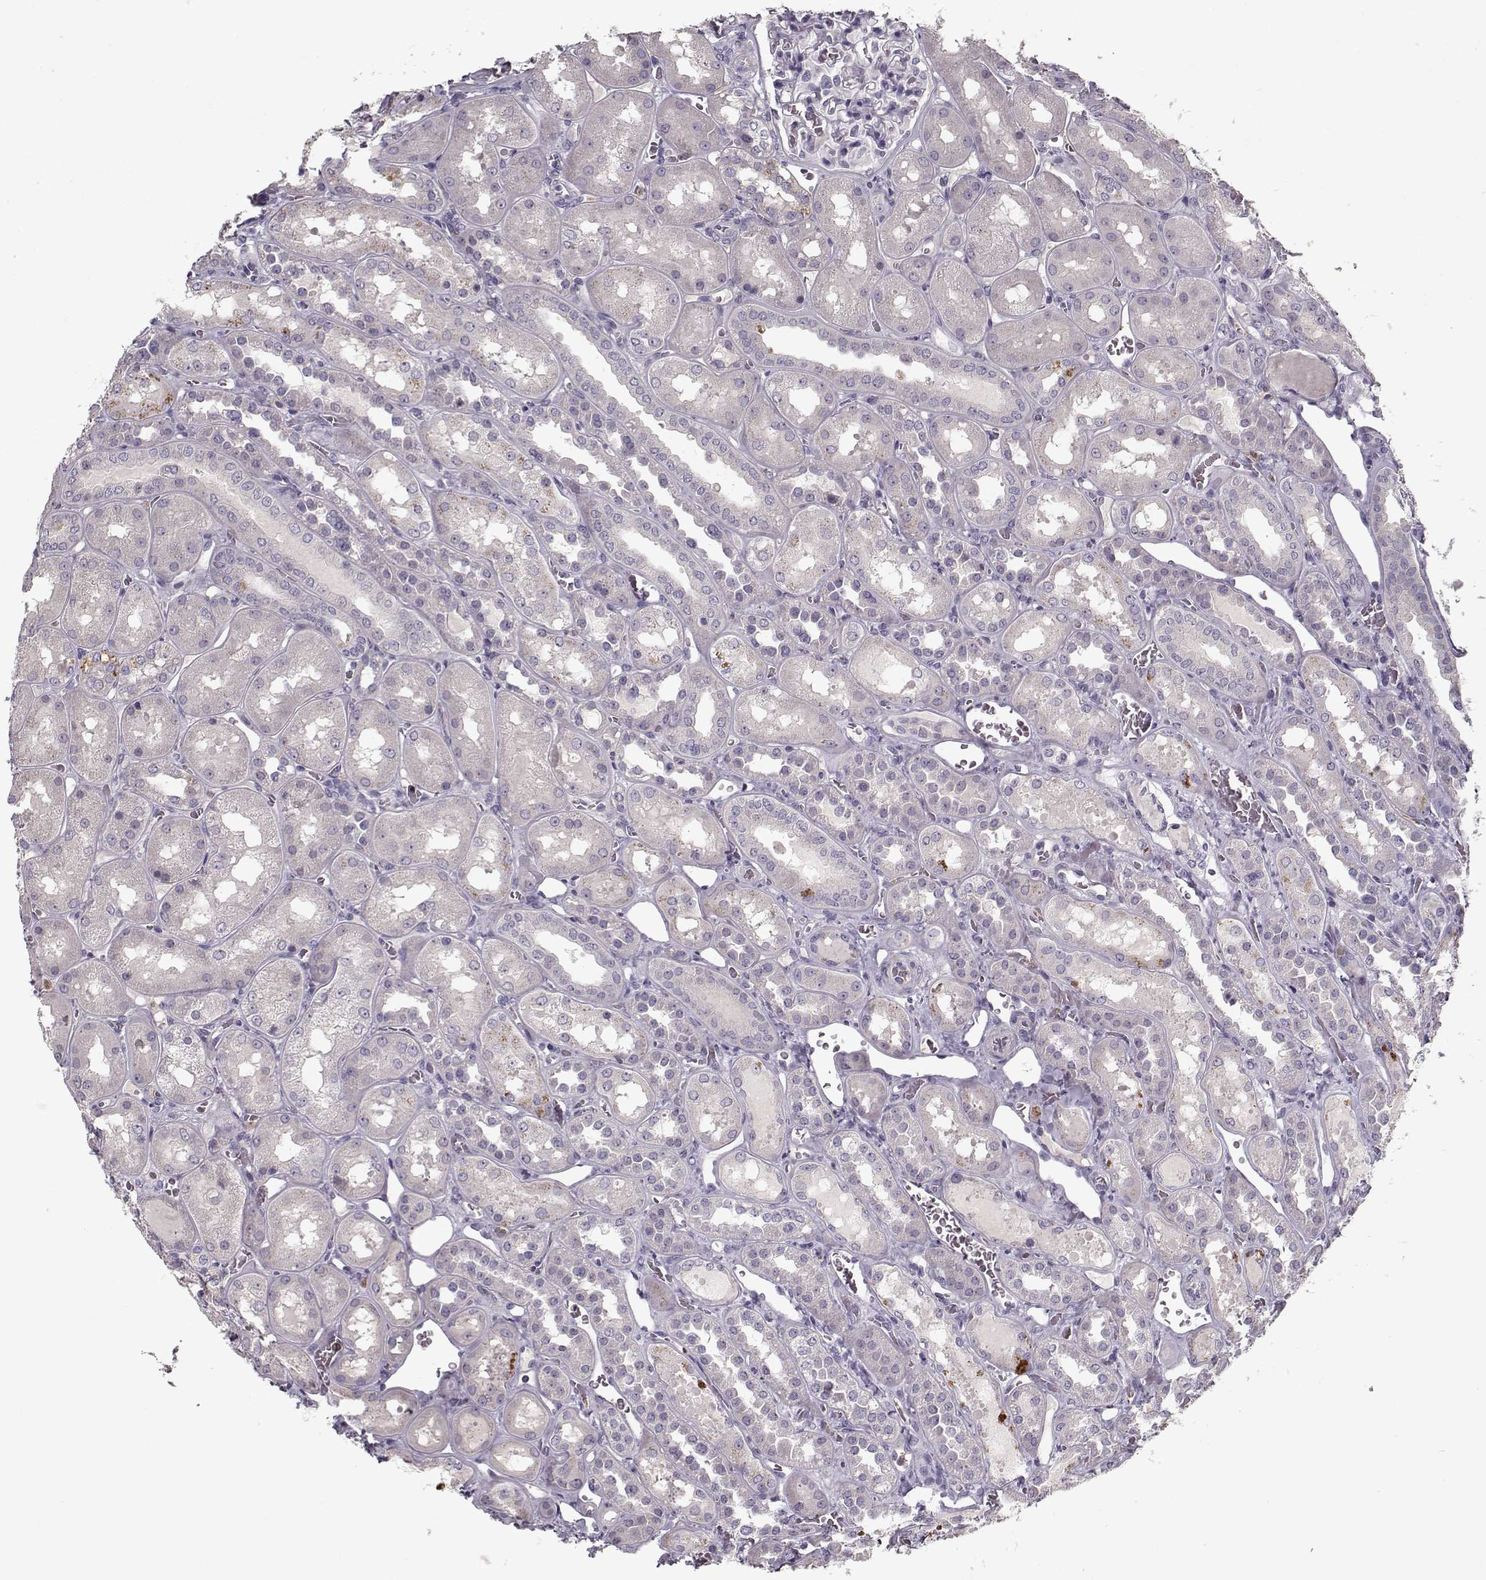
{"staining": {"intensity": "negative", "quantity": "none", "location": "none"}, "tissue": "kidney", "cell_type": "Cells in glomeruli", "image_type": "normal", "snomed": [{"axis": "morphology", "description": "Normal tissue, NOS"}, {"axis": "topography", "description": "Kidney"}], "caption": "Human kidney stained for a protein using IHC exhibits no positivity in cells in glomeruli.", "gene": "UNC13D", "patient": {"sex": "male", "age": 73}}